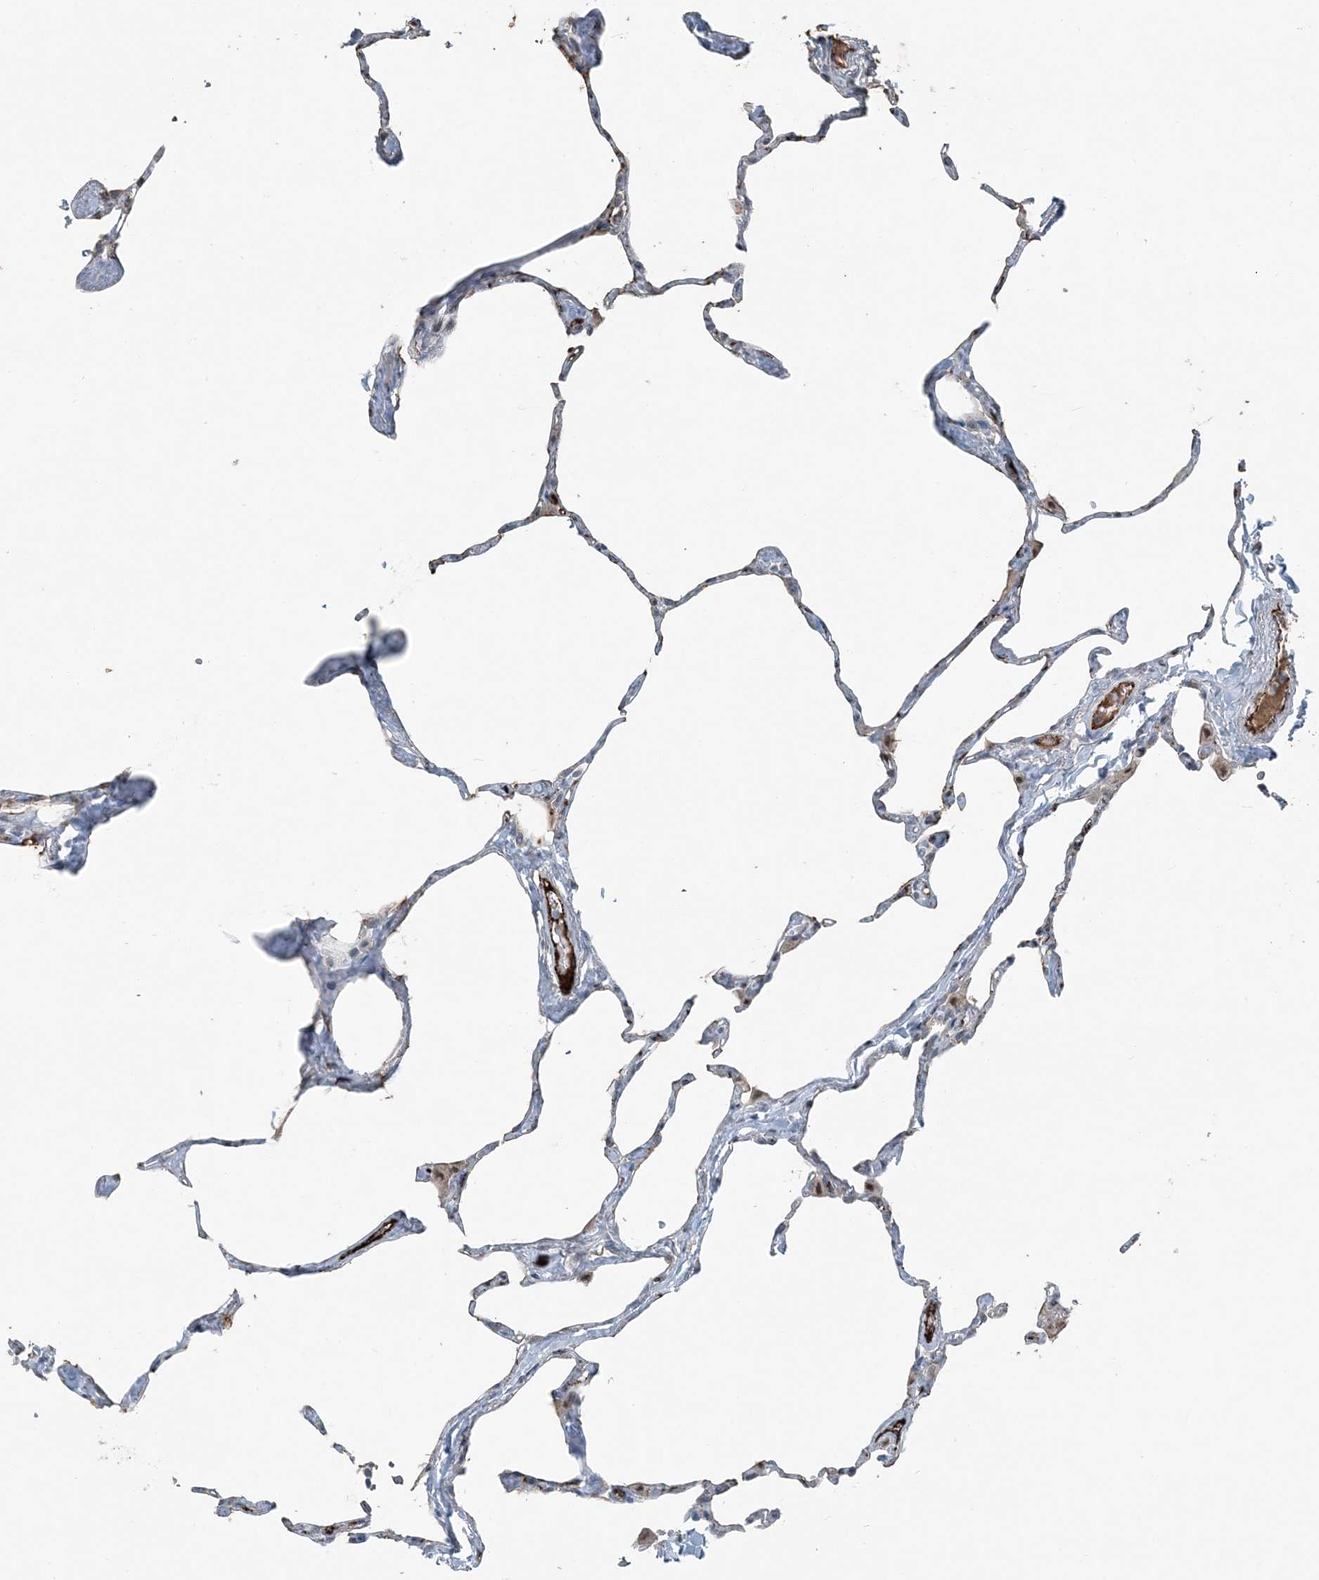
{"staining": {"intensity": "negative", "quantity": "none", "location": "none"}, "tissue": "lung", "cell_type": "Alveolar cells", "image_type": "normal", "snomed": [{"axis": "morphology", "description": "Normal tissue, NOS"}, {"axis": "topography", "description": "Lung"}], "caption": "A high-resolution histopathology image shows IHC staining of benign lung, which reveals no significant expression in alveolar cells. (DAB (3,3'-diaminobenzidine) immunohistochemistry visualized using brightfield microscopy, high magnification).", "gene": "ELOVL7", "patient": {"sex": "male", "age": 65}}